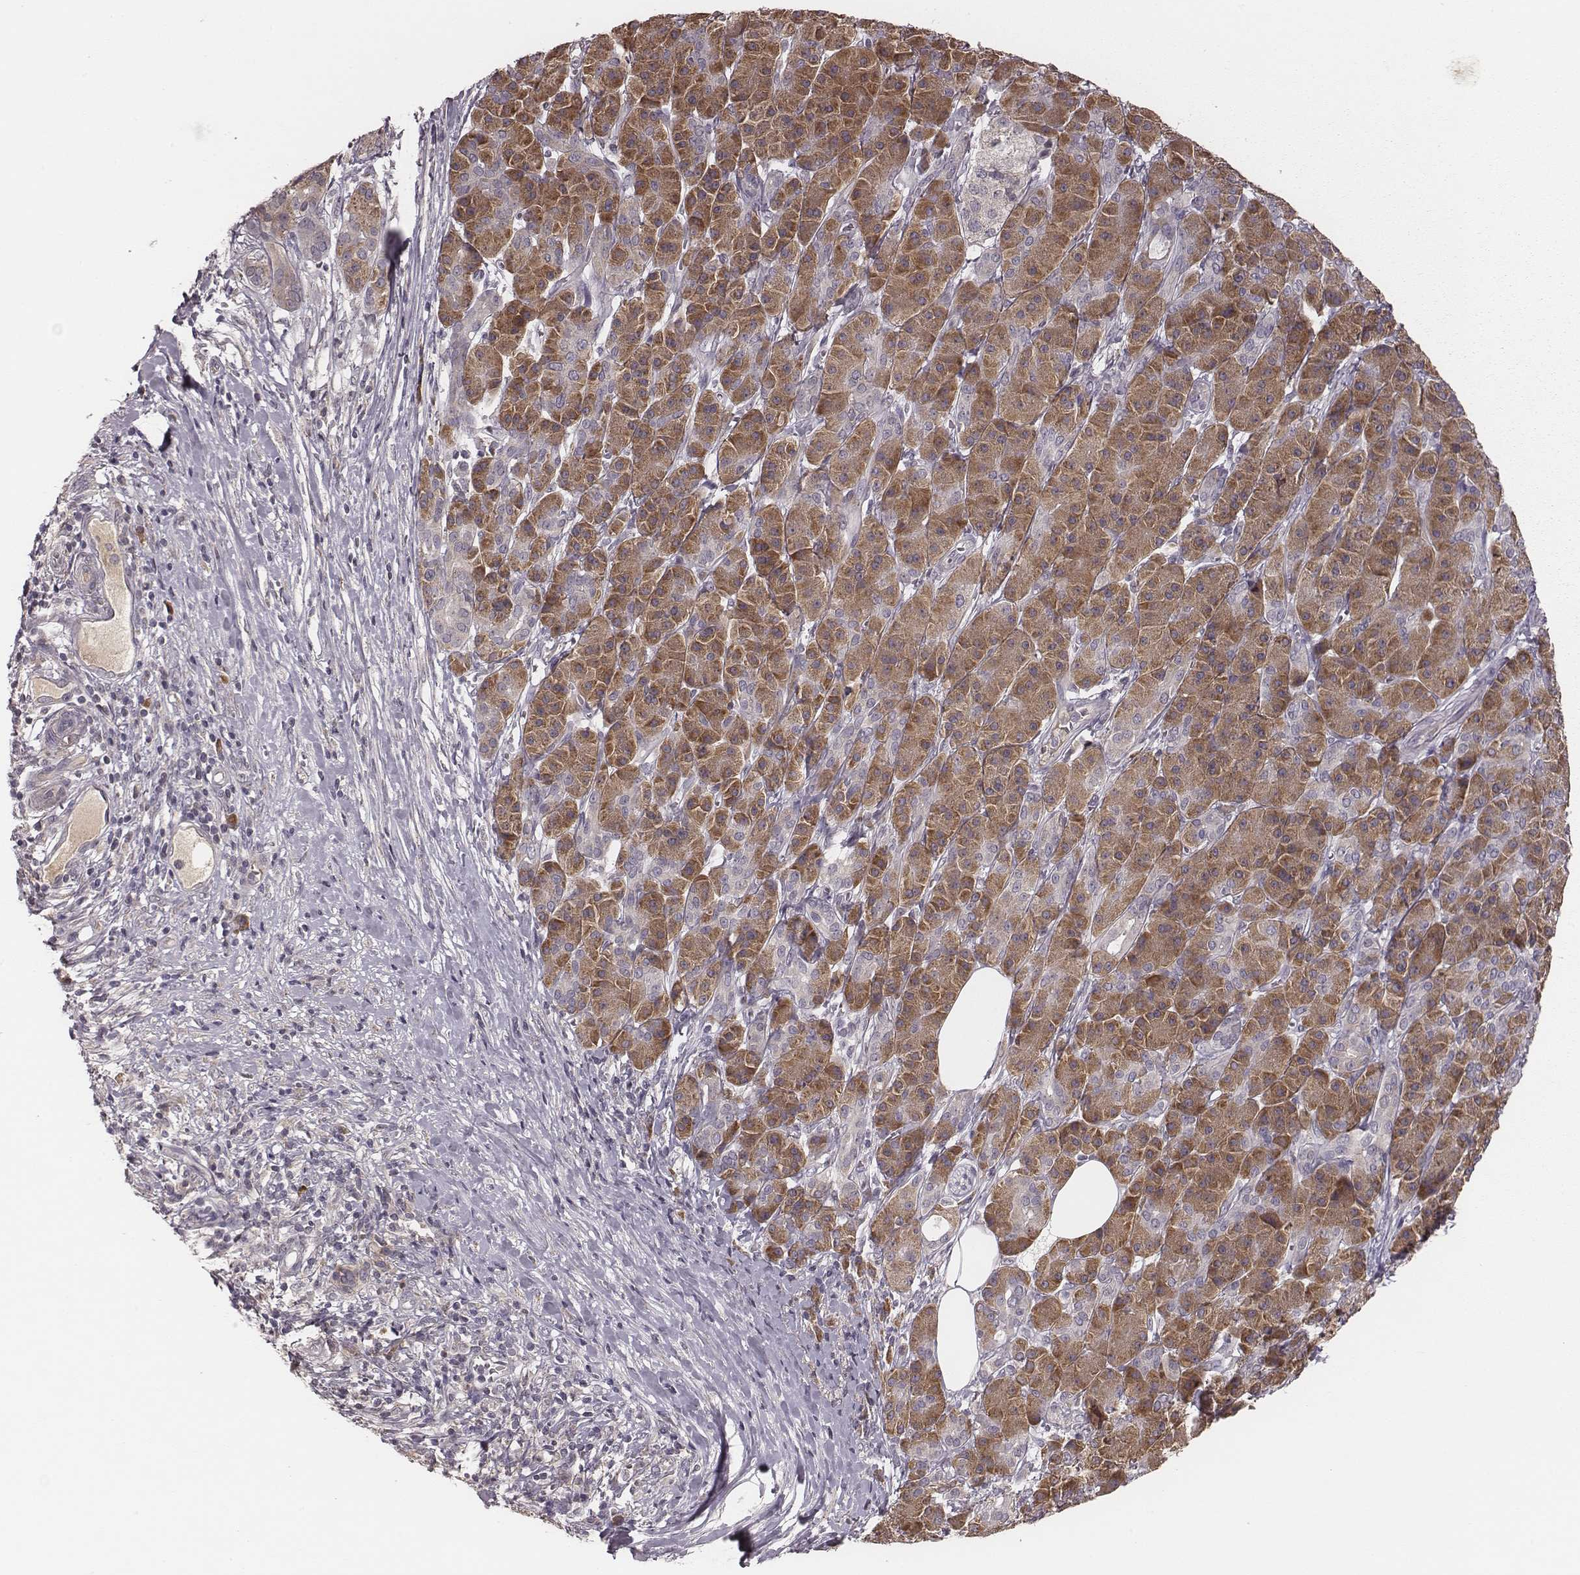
{"staining": {"intensity": "strong", "quantity": "25%-75%", "location": "cytoplasmic/membranous"}, "tissue": "pancreatic cancer", "cell_type": "Tumor cells", "image_type": "cancer", "snomed": [{"axis": "morphology", "description": "Adenocarcinoma, NOS"}, {"axis": "topography", "description": "Pancreas"}], "caption": "Adenocarcinoma (pancreatic) was stained to show a protein in brown. There is high levels of strong cytoplasmic/membranous staining in about 25%-75% of tumor cells.", "gene": "P2RX5", "patient": {"sex": "male", "age": 61}}